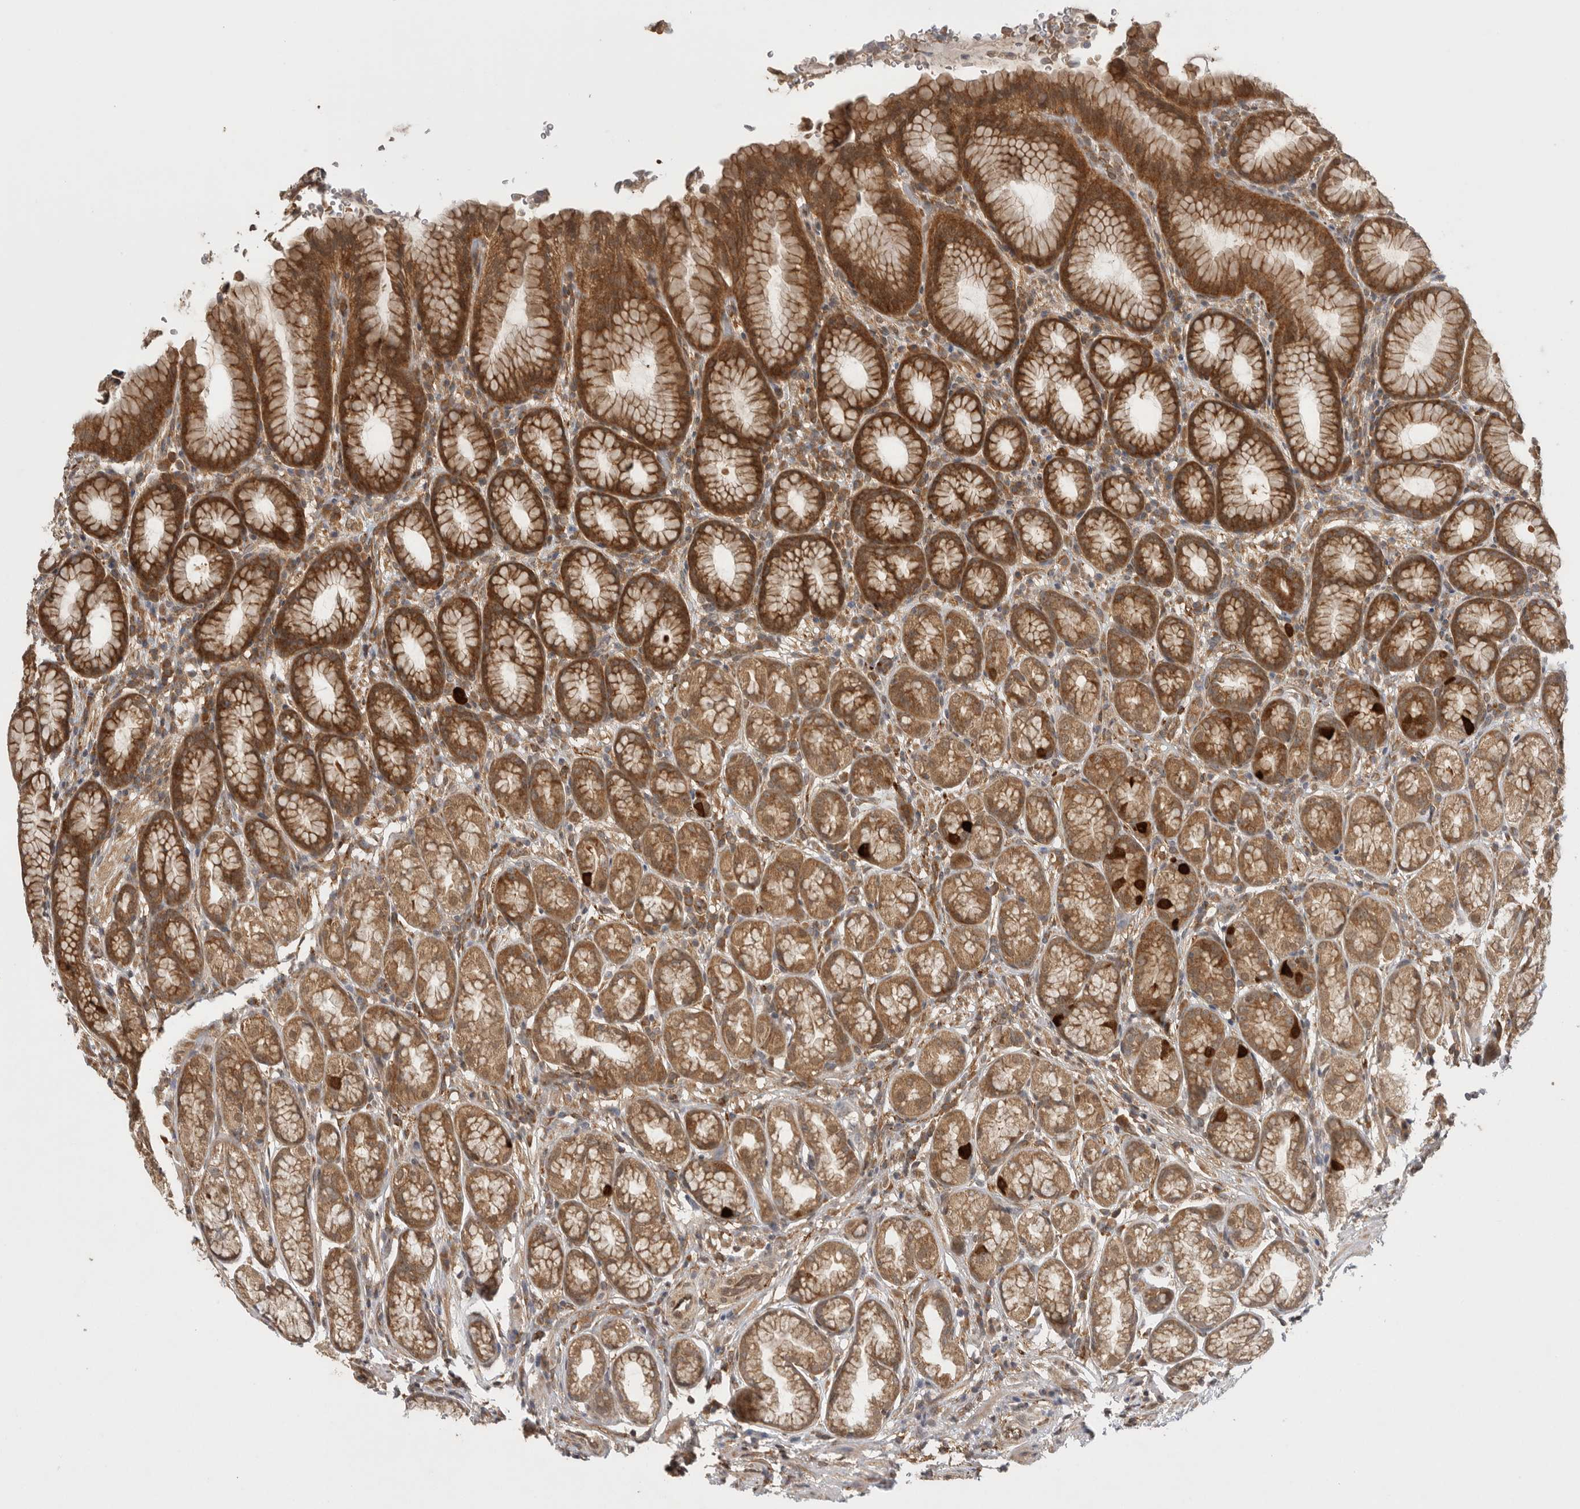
{"staining": {"intensity": "moderate", "quantity": ">75%", "location": "cytoplasmic/membranous"}, "tissue": "stomach", "cell_type": "Glandular cells", "image_type": "normal", "snomed": [{"axis": "morphology", "description": "Normal tissue, NOS"}, {"axis": "topography", "description": "Stomach"}], "caption": "The histopathology image shows staining of unremarkable stomach, revealing moderate cytoplasmic/membranous protein expression (brown color) within glandular cells.", "gene": "VPS50", "patient": {"sex": "male", "age": 42}}